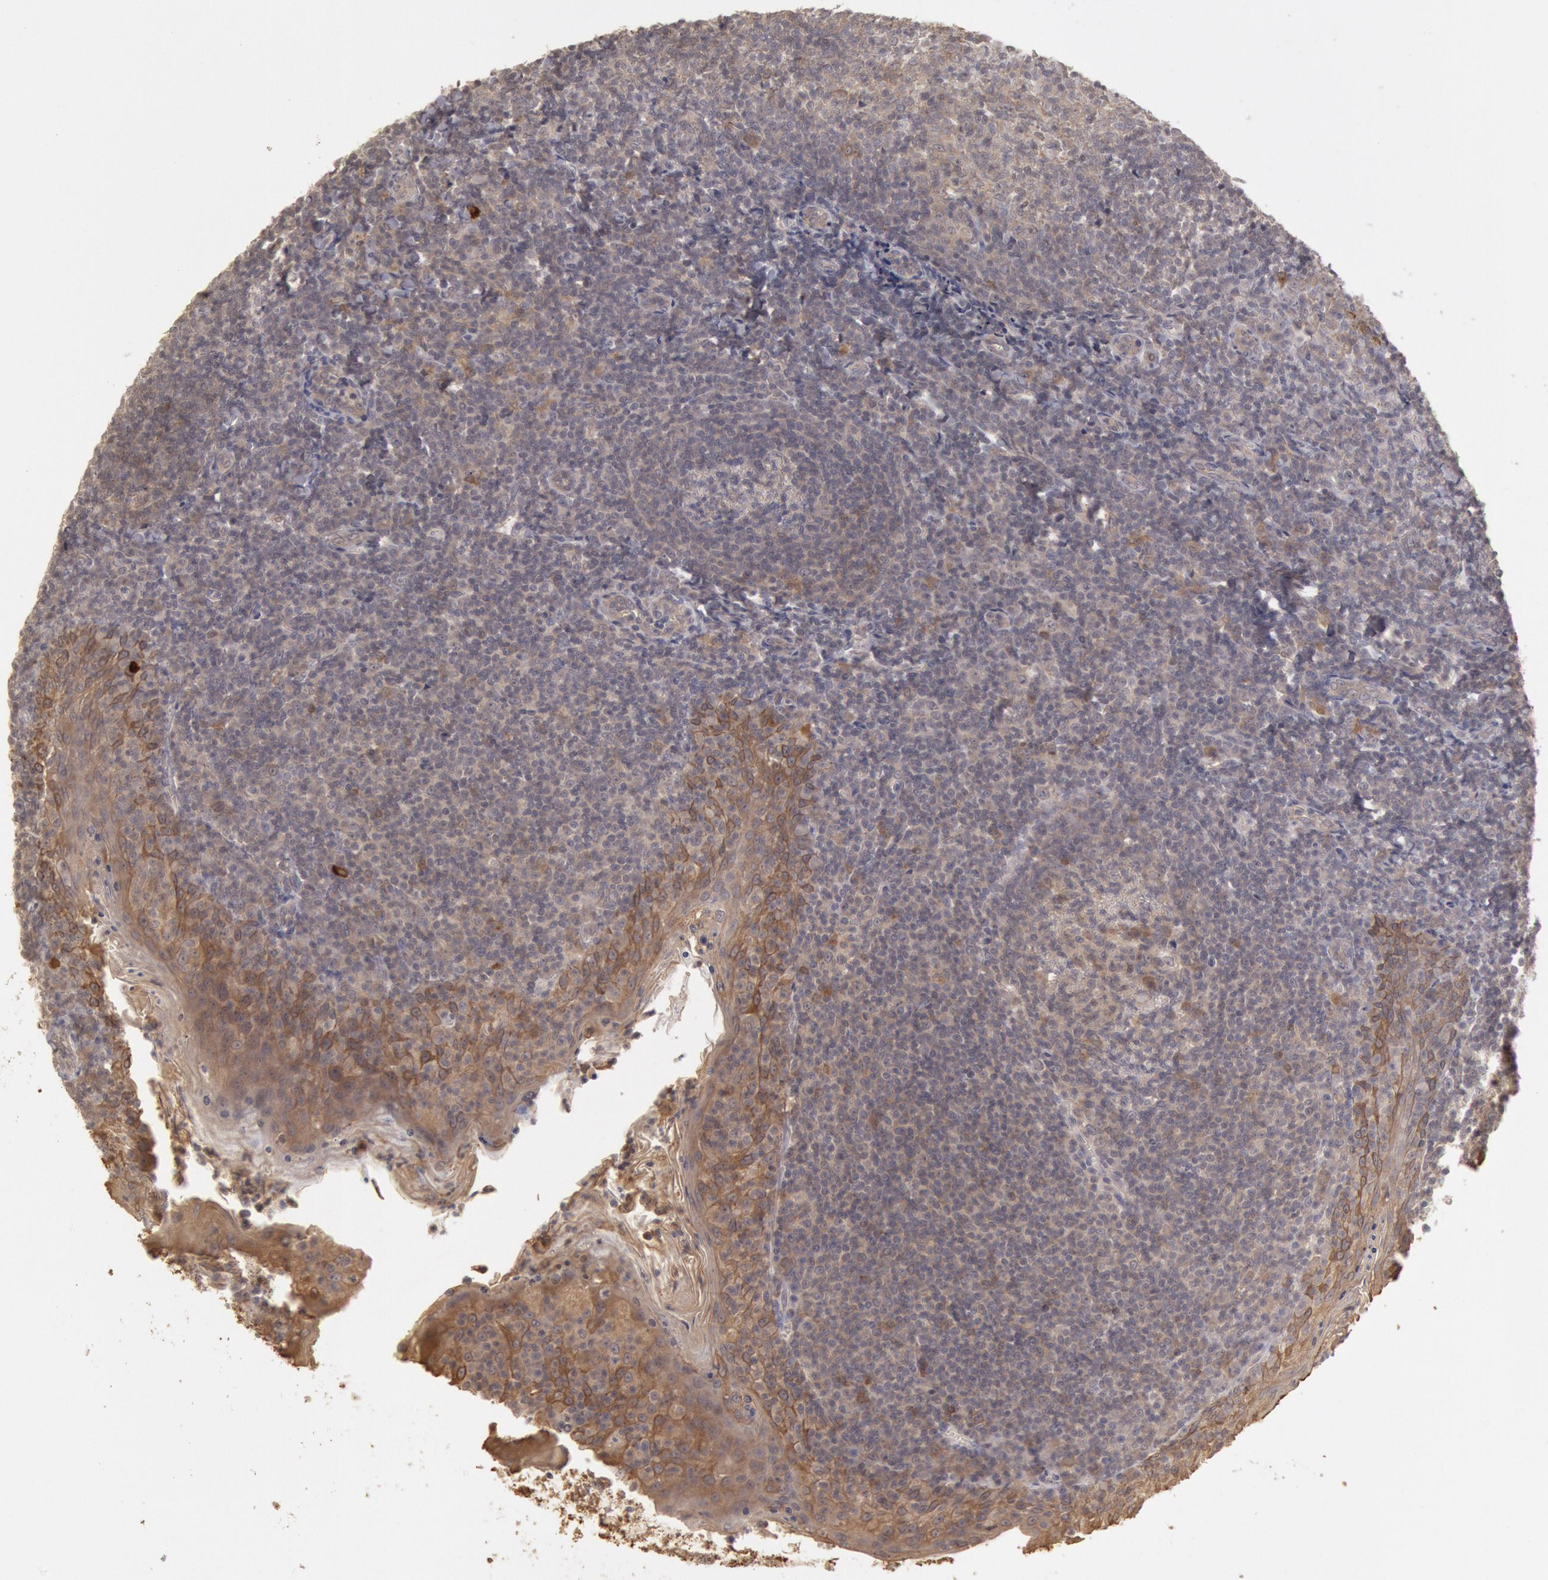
{"staining": {"intensity": "weak", "quantity": "25%-75%", "location": "cytoplasmic/membranous"}, "tissue": "tonsil", "cell_type": "Germinal center cells", "image_type": "normal", "snomed": [{"axis": "morphology", "description": "Normal tissue, NOS"}, {"axis": "topography", "description": "Tonsil"}], "caption": "This image exhibits unremarkable tonsil stained with immunohistochemistry to label a protein in brown. The cytoplasmic/membranous of germinal center cells show weak positivity for the protein. Nuclei are counter-stained blue.", "gene": "ZFP36L1", "patient": {"sex": "male", "age": 31}}